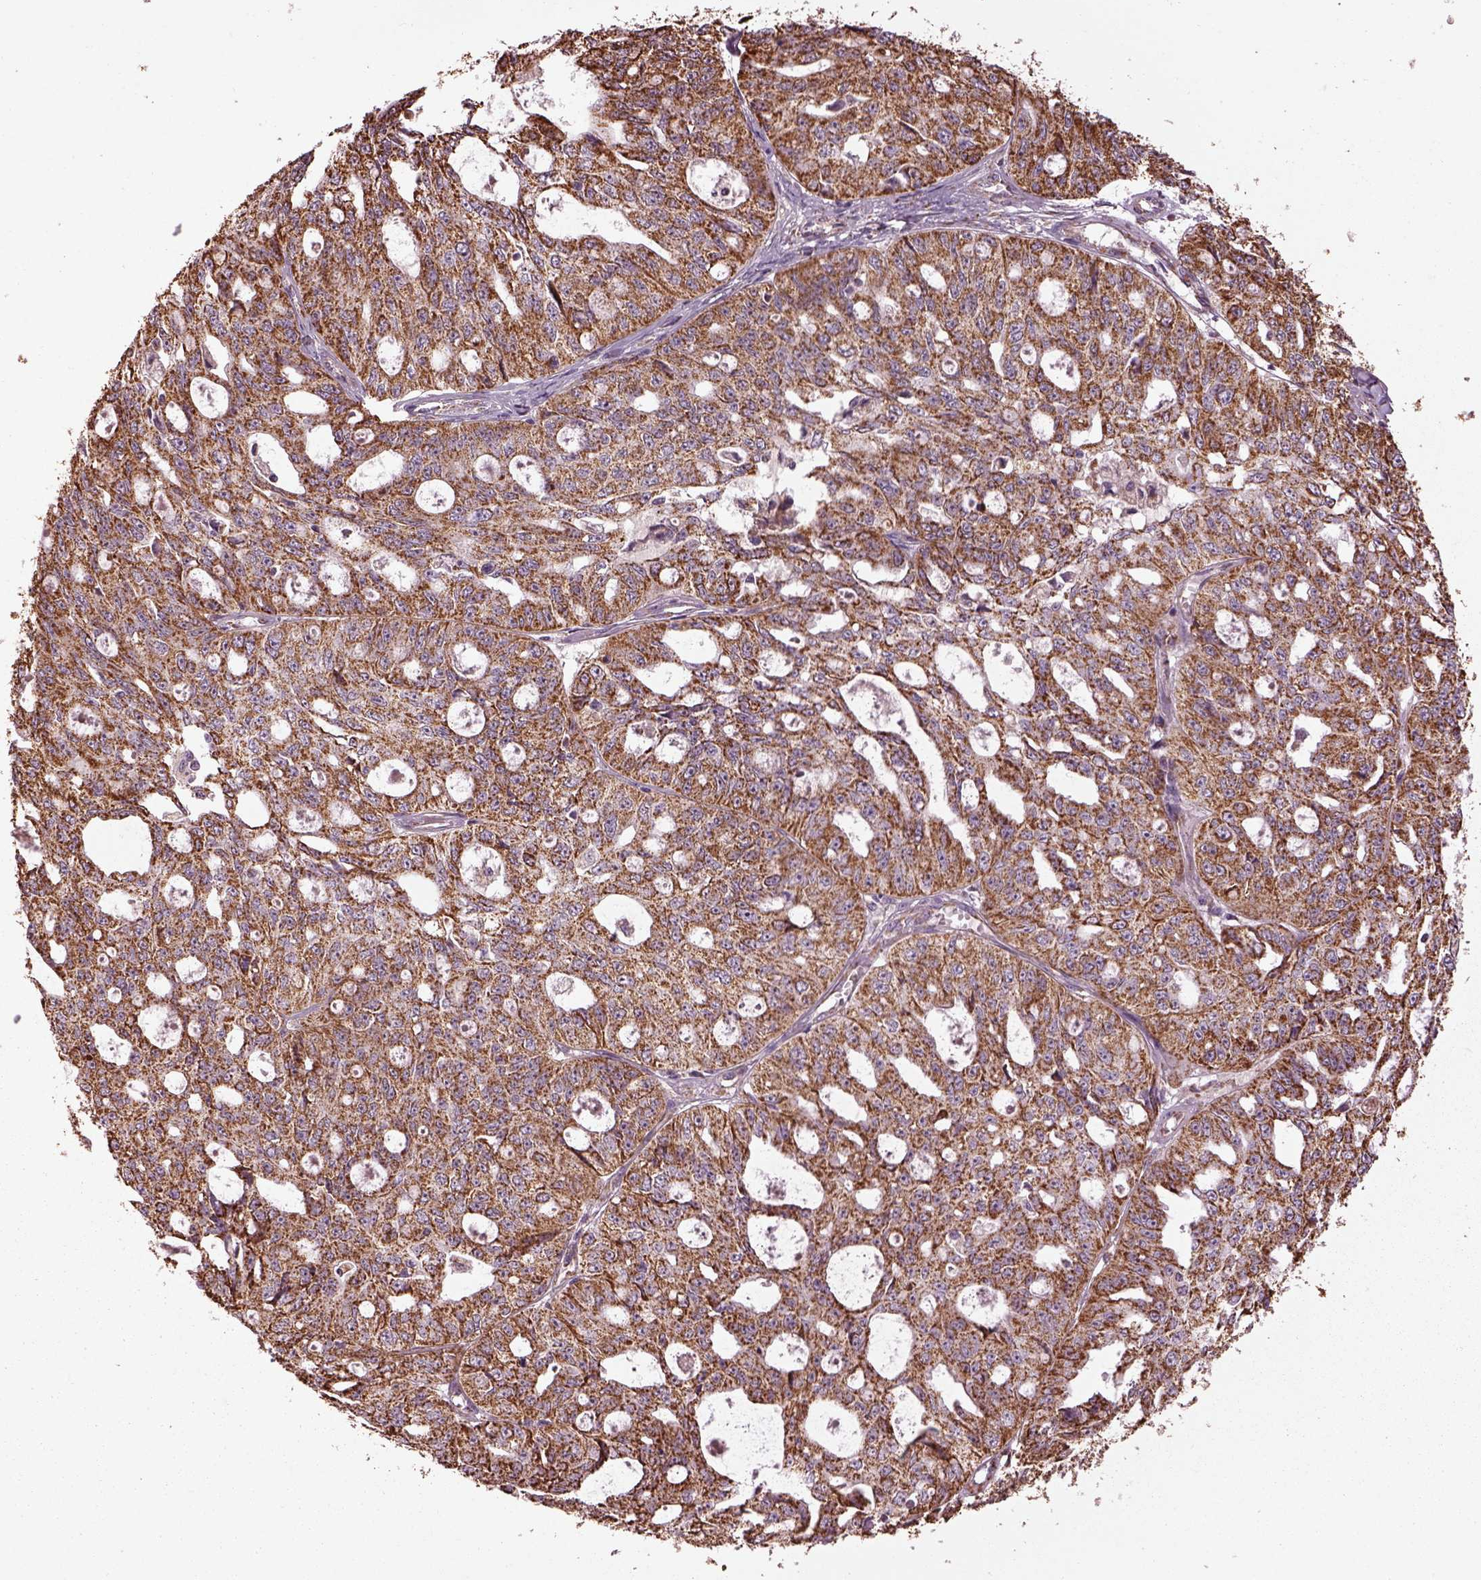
{"staining": {"intensity": "moderate", "quantity": ">75%", "location": "cytoplasmic/membranous"}, "tissue": "ovarian cancer", "cell_type": "Tumor cells", "image_type": "cancer", "snomed": [{"axis": "morphology", "description": "Carcinoma, endometroid"}, {"axis": "topography", "description": "Ovary"}], "caption": "Human ovarian cancer stained for a protein (brown) displays moderate cytoplasmic/membranous positive expression in about >75% of tumor cells.", "gene": "TMEM254", "patient": {"sex": "female", "age": 65}}